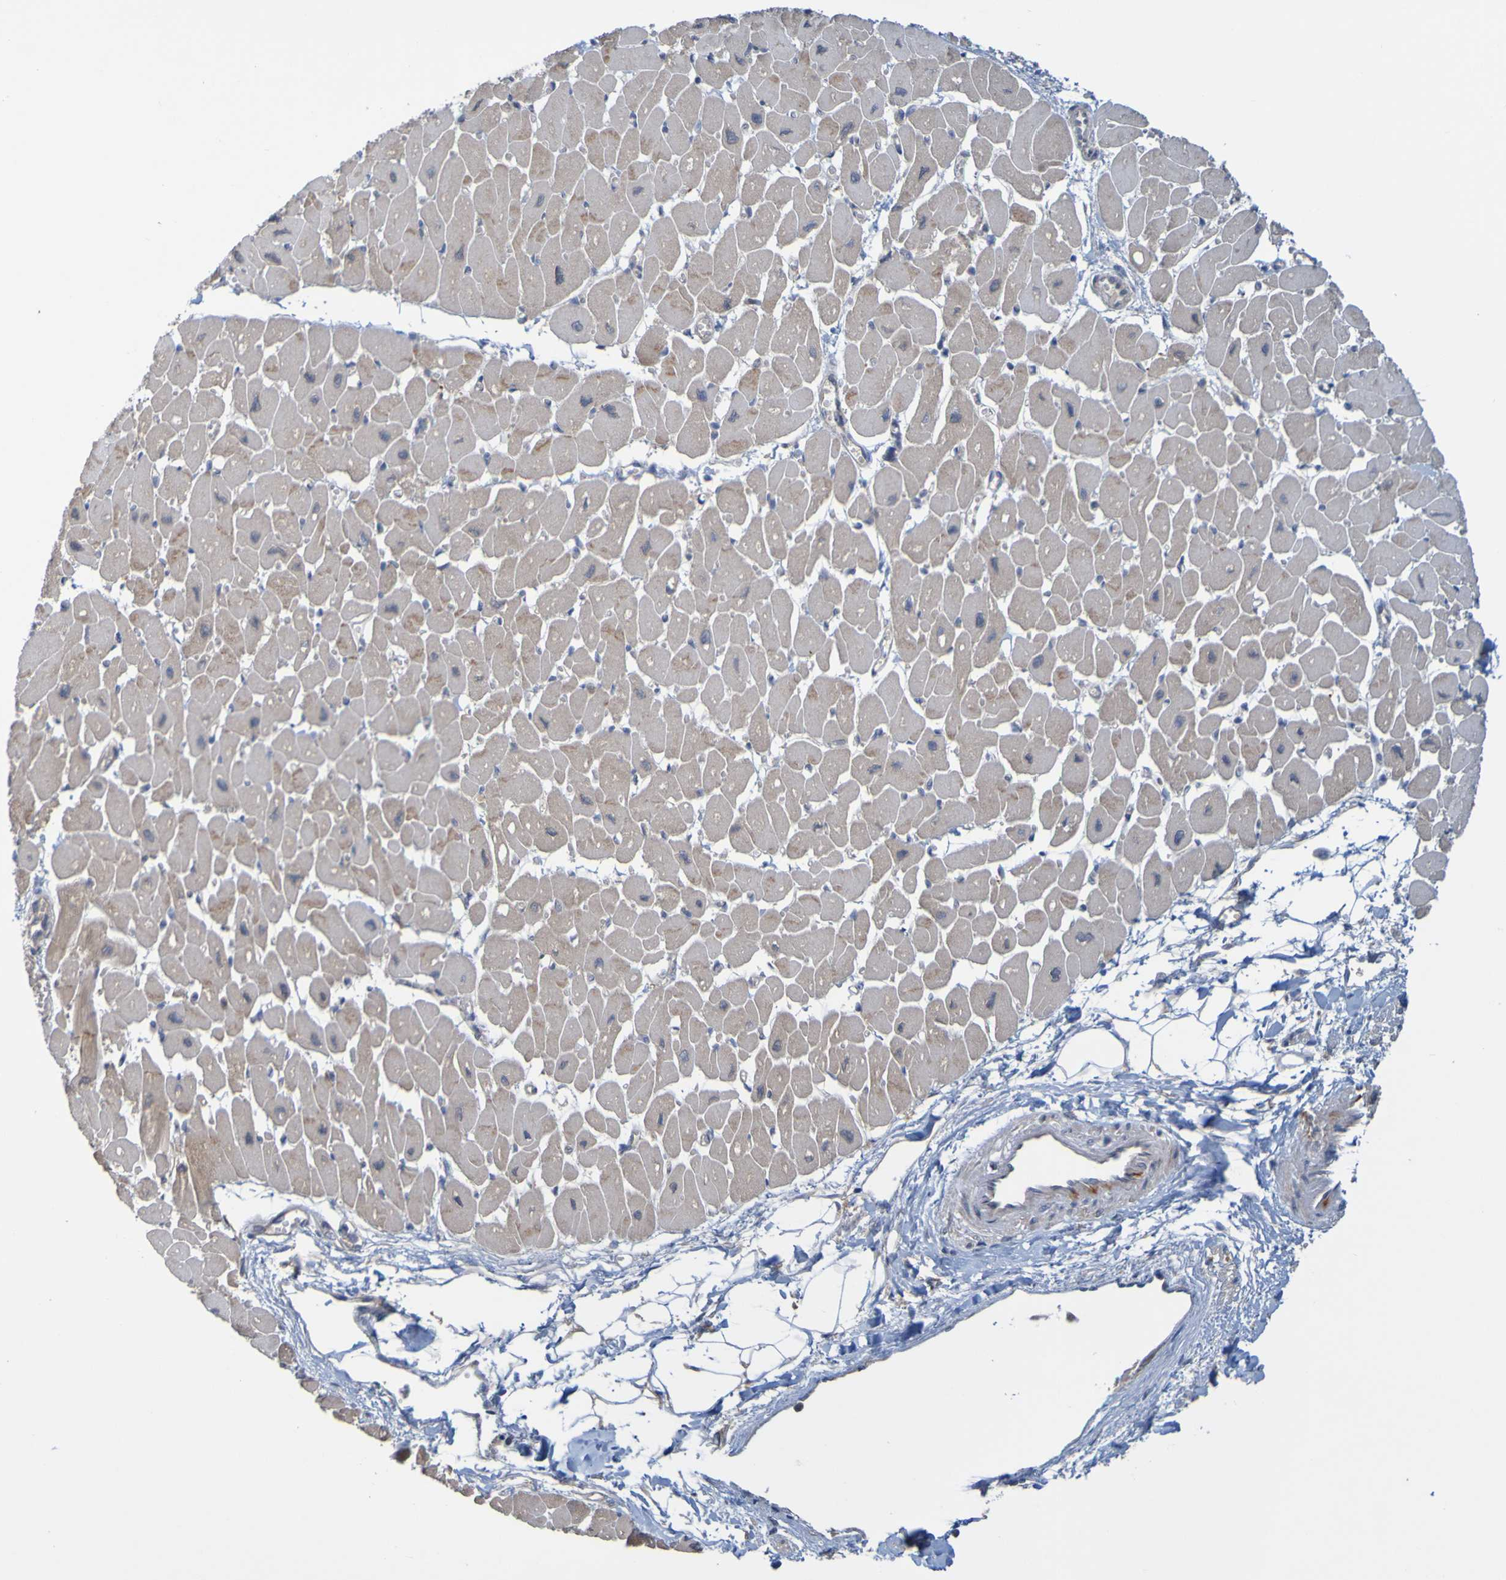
{"staining": {"intensity": "weak", "quantity": "25%-75%", "location": "cytoplasmic/membranous"}, "tissue": "heart muscle", "cell_type": "Cardiomyocytes", "image_type": "normal", "snomed": [{"axis": "morphology", "description": "Normal tissue, NOS"}, {"axis": "topography", "description": "Heart"}], "caption": "Brown immunohistochemical staining in benign human heart muscle demonstrates weak cytoplasmic/membranous staining in about 25%-75% of cardiomyocytes. The protein is shown in brown color, while the nuclei are stained blue.", "gene": "NAV2", "patient": {"sex": "female", "age": 54}}